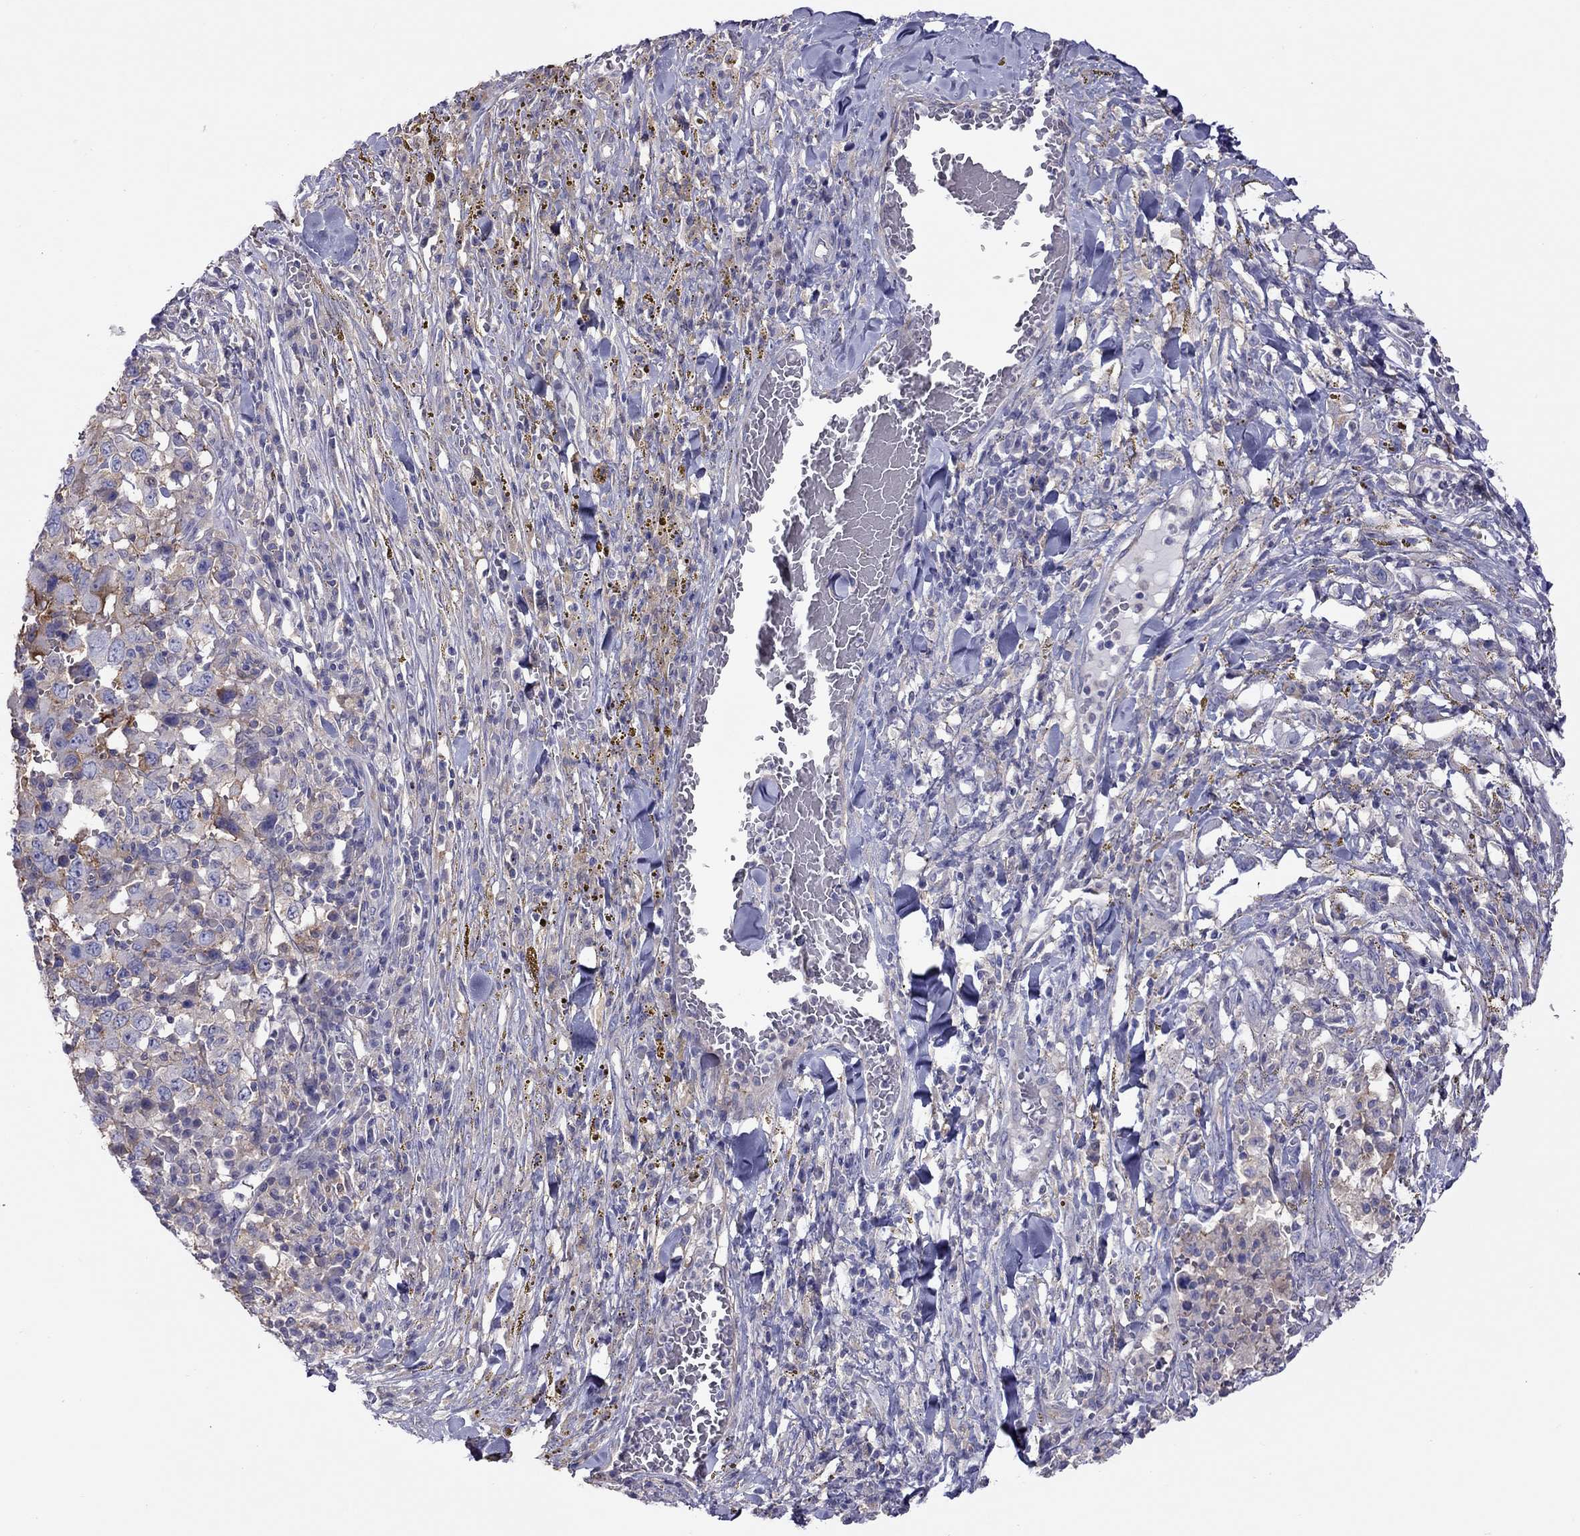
{"staining": {"intensity": "moderate", "quantity": "<25%", "location": "cytoplasmic/membranous"}, "tissue": "melanoma", "cell_type": "Tumor cells", "image_type": "cancer", "snomed": [{"axis": "morphology", "description": "Malignant melanoma, NOS"}, {"axis": "topography", "description": "Skin"}], "caption": "This is an image of immunohistochemistry (IHC) staining of malignant melanoma, which shows moderate positivity in the cytoplasmic/membranous of tumor cells.", "gene": "ALOX15B", "patient": {"sex": "female", "age": 91}}